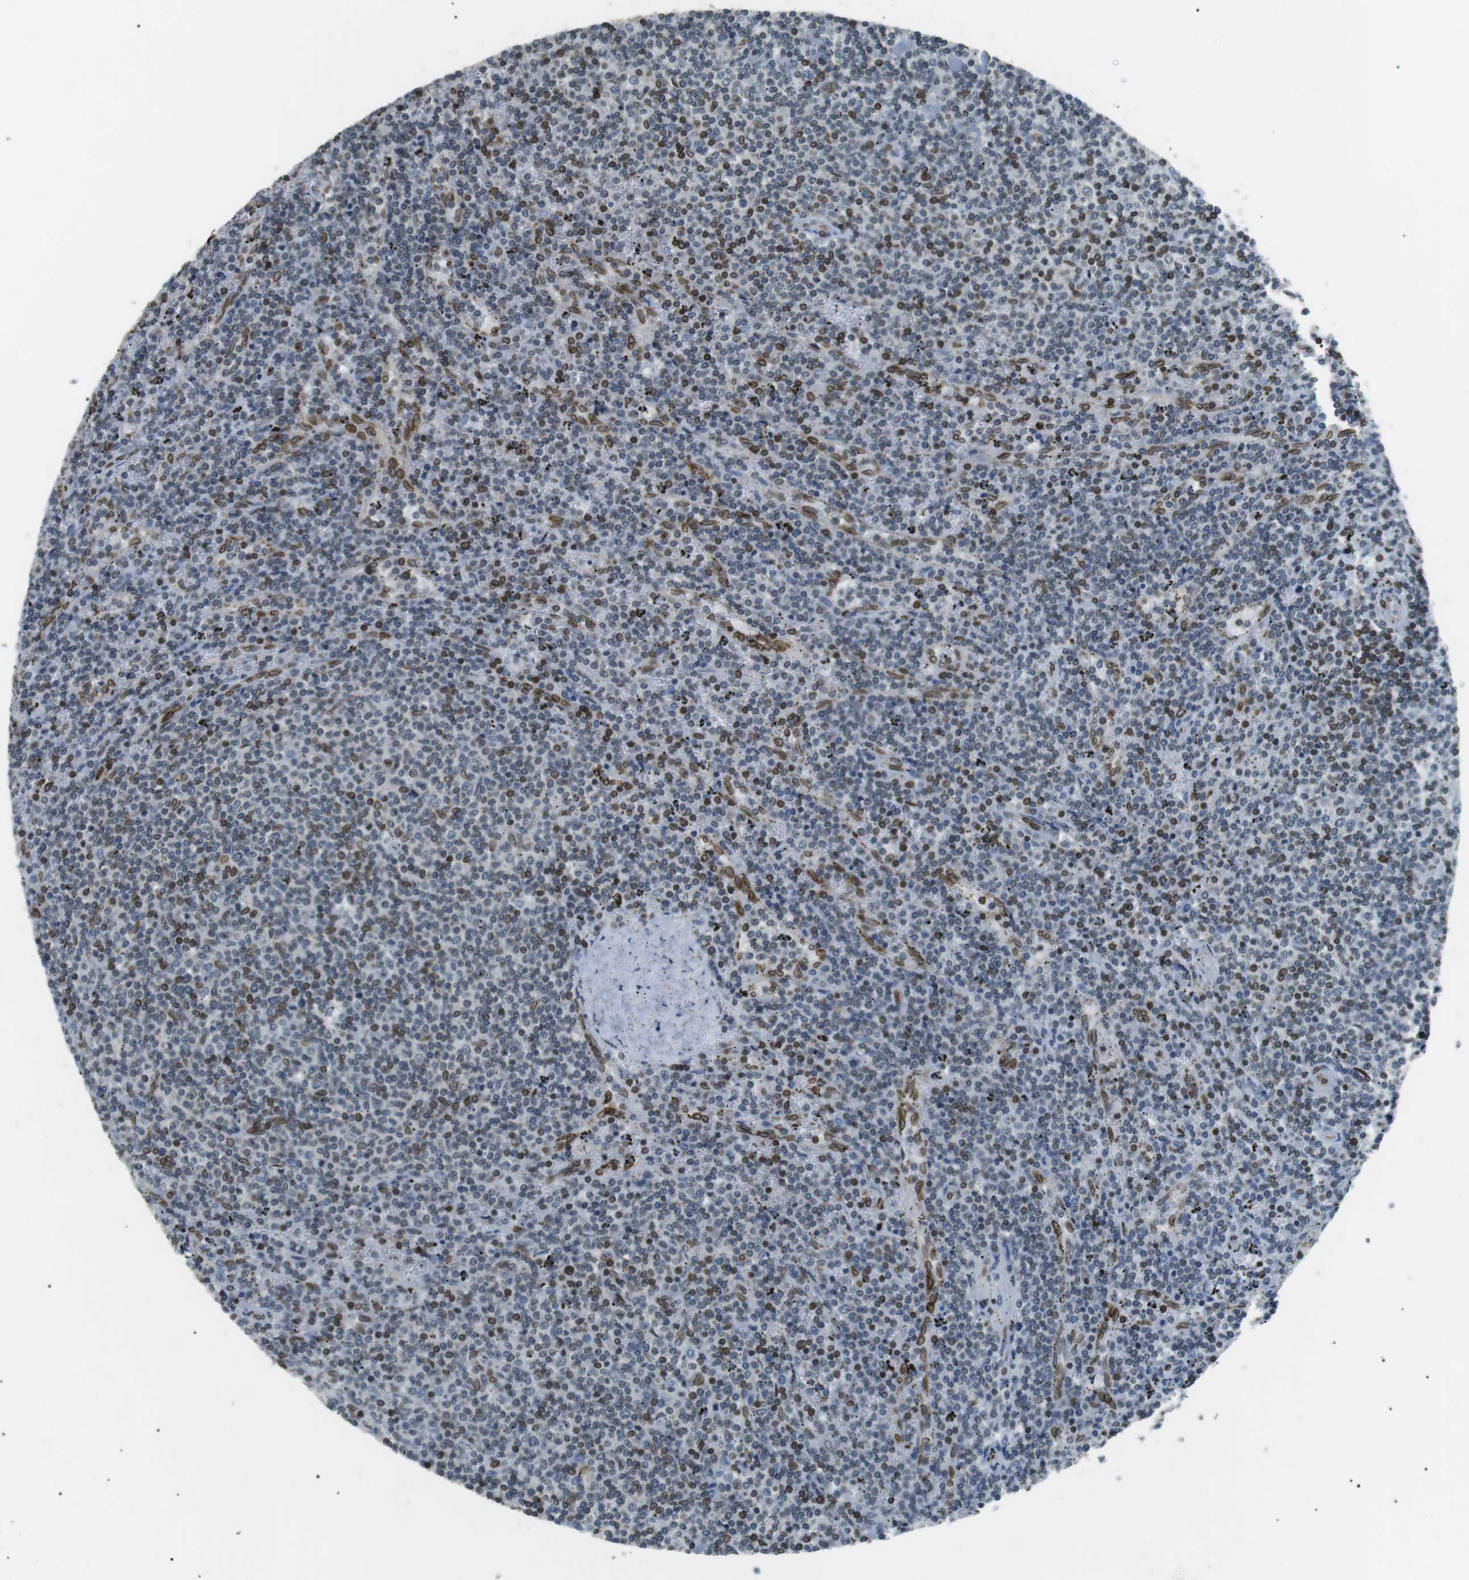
{"staining": {"intensity": "moderate", "quantity": "25%-75%", "location": "cytoplasmic/membranous,nuclear"}, "tissue": "lymphoma", "cell_type": "Tumor cells", "image_type": "cancer", "snomed": [{"axis": "morphology", "description": "Malignant lymphoma, non-Hodgkin's type, Low grade"}, {"axis": "topography", "description": "Spleen"}], "caption": "Lymphoma stained with DAB (3,3'-diaminobenzidine) immunohistochemistry (IHC) reveals medium levels of moderate cytoplasmic/membranous and nuclear expression in approximately 25%-75% of tumor cells.", "gene": "TMX4", "patient": {"sex": "female", "age": 50}}